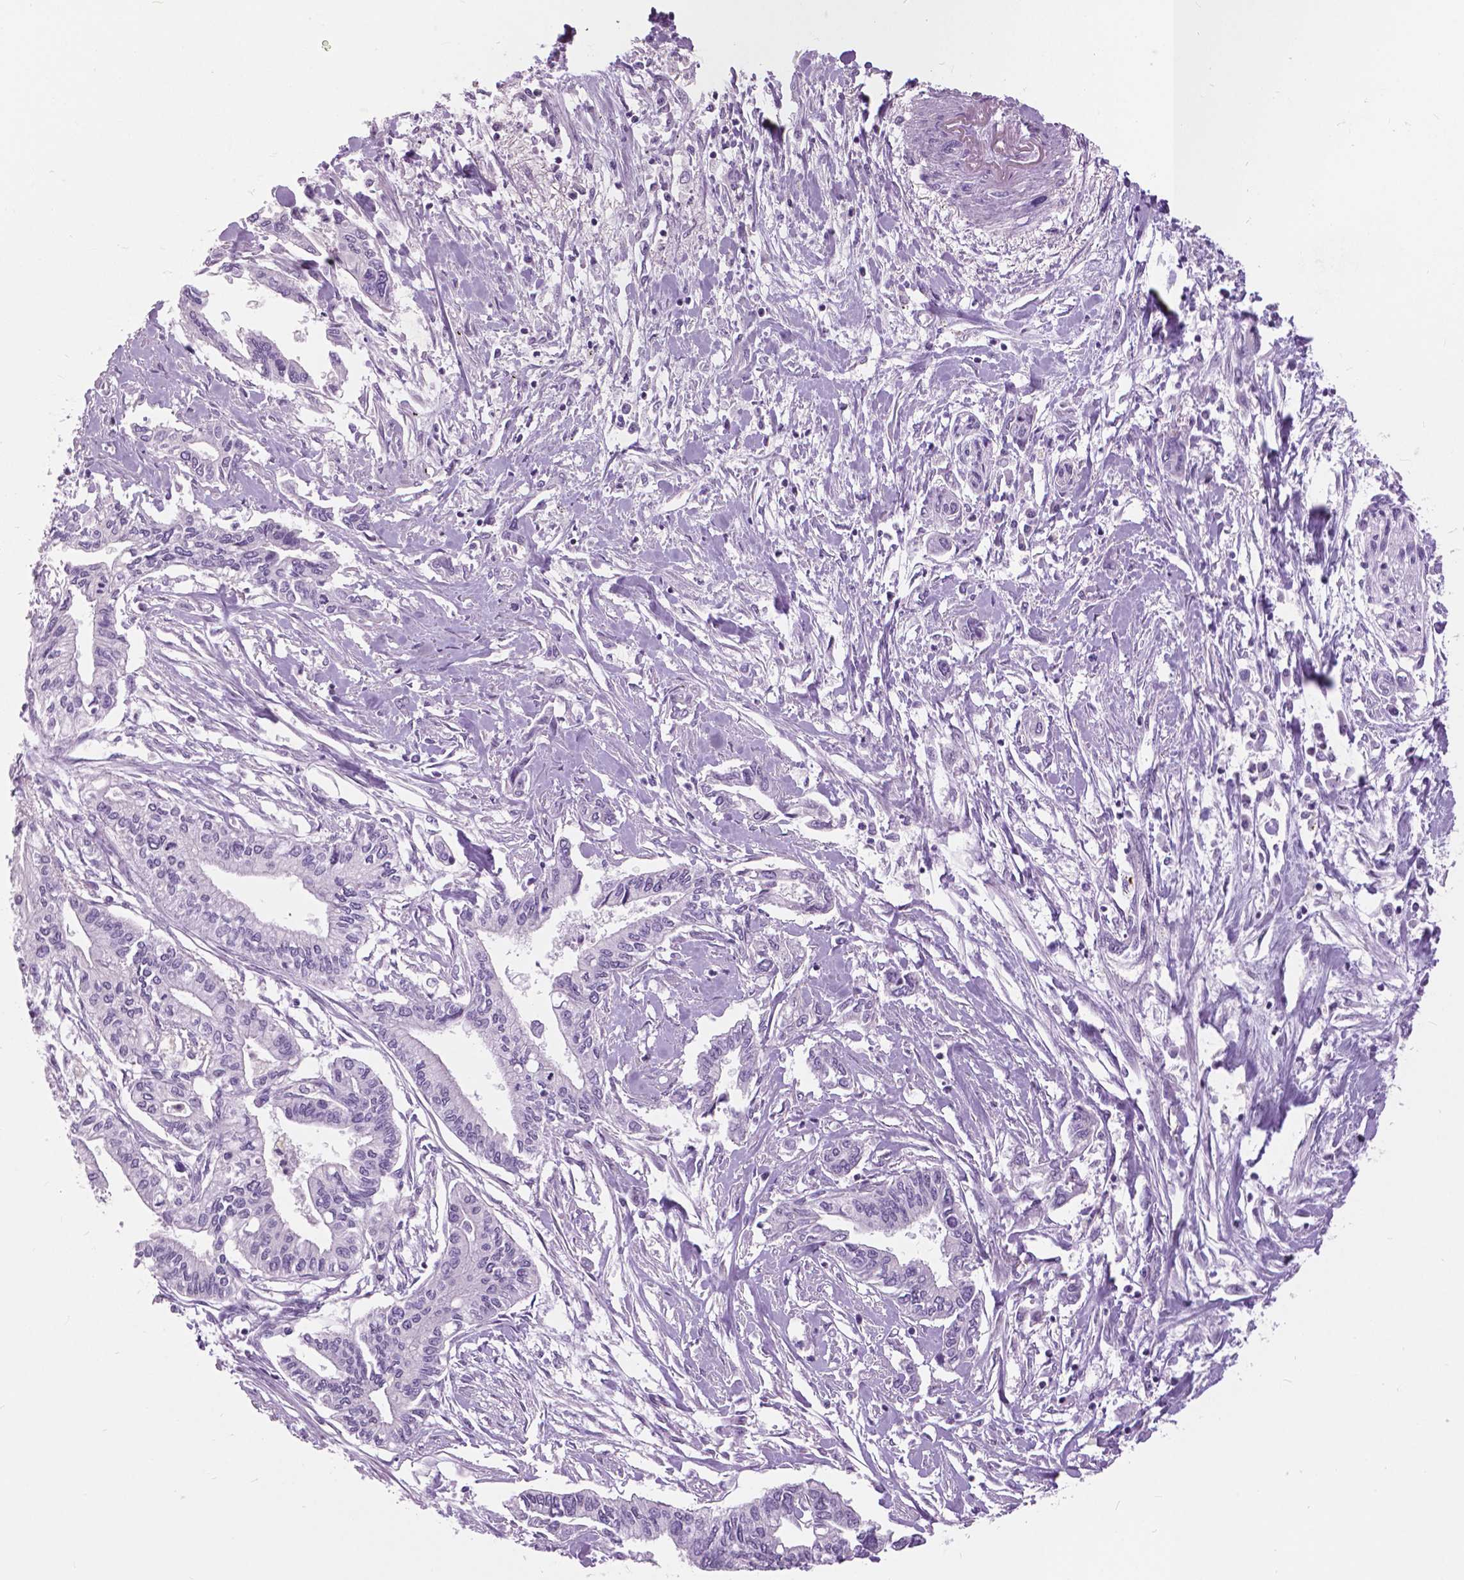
{"staining": {"intensity": "negative", "quantity": "none", "location": "none"}, "tissue": "pancreatic cancer", "cell_type": "Tumor cells", "image_type": "cancer", "snomed": [{"axis": "morphology", "description": "Adenocarcinoma, NOS"}, {"axis": "topography", "description": "Pancreas"}], "caption": "This is a image of immunohistochemistry (IHC) staining of adenocarcinoma (pancreatic), which shows no staining in tumor cells.", "gene": "MYOM1", "patient": {"sex": "male", "age": 60}}